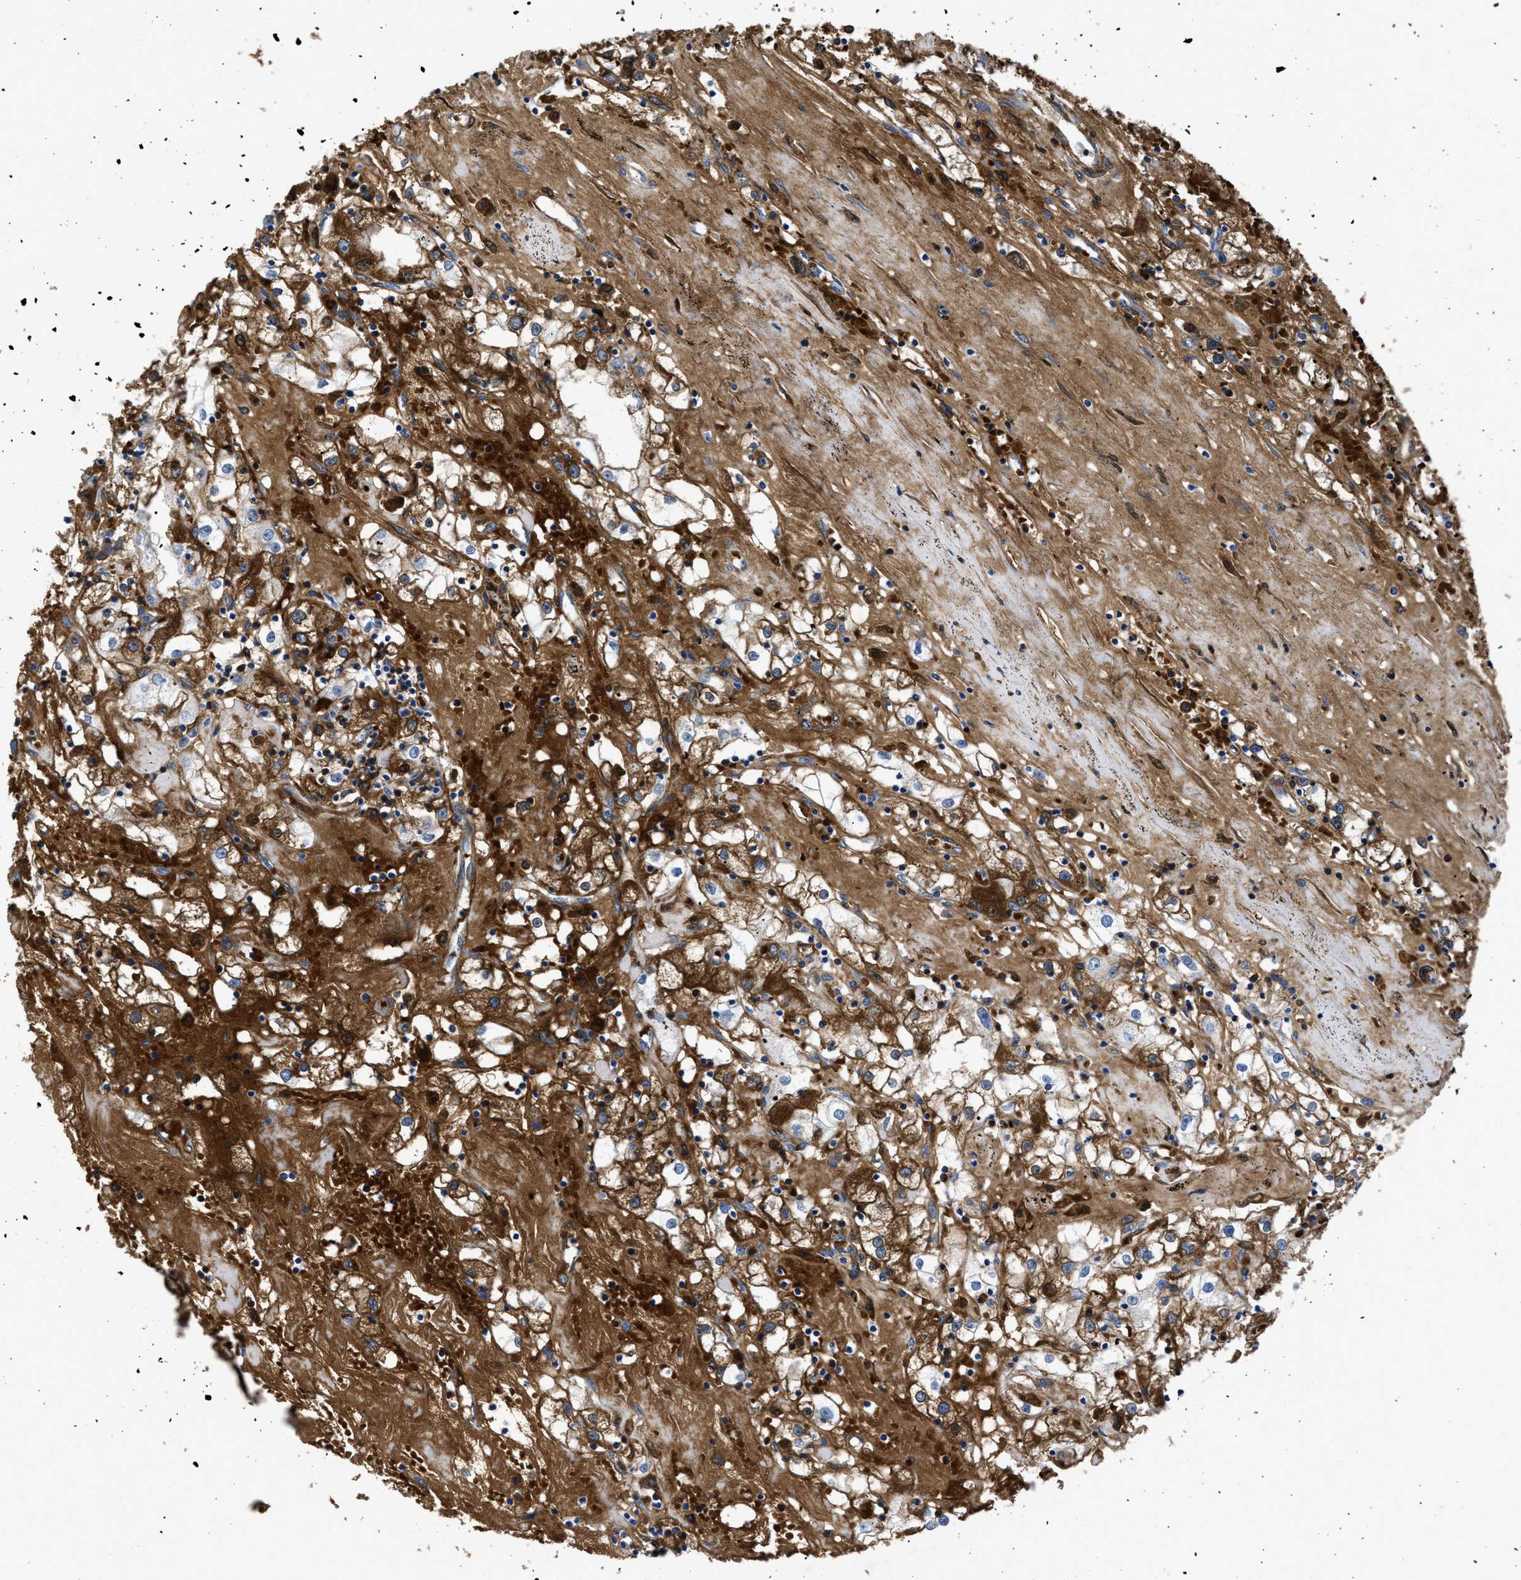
{"staining": {"intensity": "strong", "quantity": ">75%", "location": "cytoplasmic/membranous"}, "tissue": "renal cancer", "cell_type": "Tumor cells", "image_type": "cancer", "snomed": [{"axis": "morphology", "description": "Adenocarcinoma, NOS"}, {"axis": "topography", "description": "Kidney"}], "caption": "A high amount of strong cytoplasmic/membranous positivity is present in about >75% of tumor cells in renal cancer (adenocarcinoma) tissue.", "gene": "SERPINA6", "patient": {"sex": "male", "age": 56}}